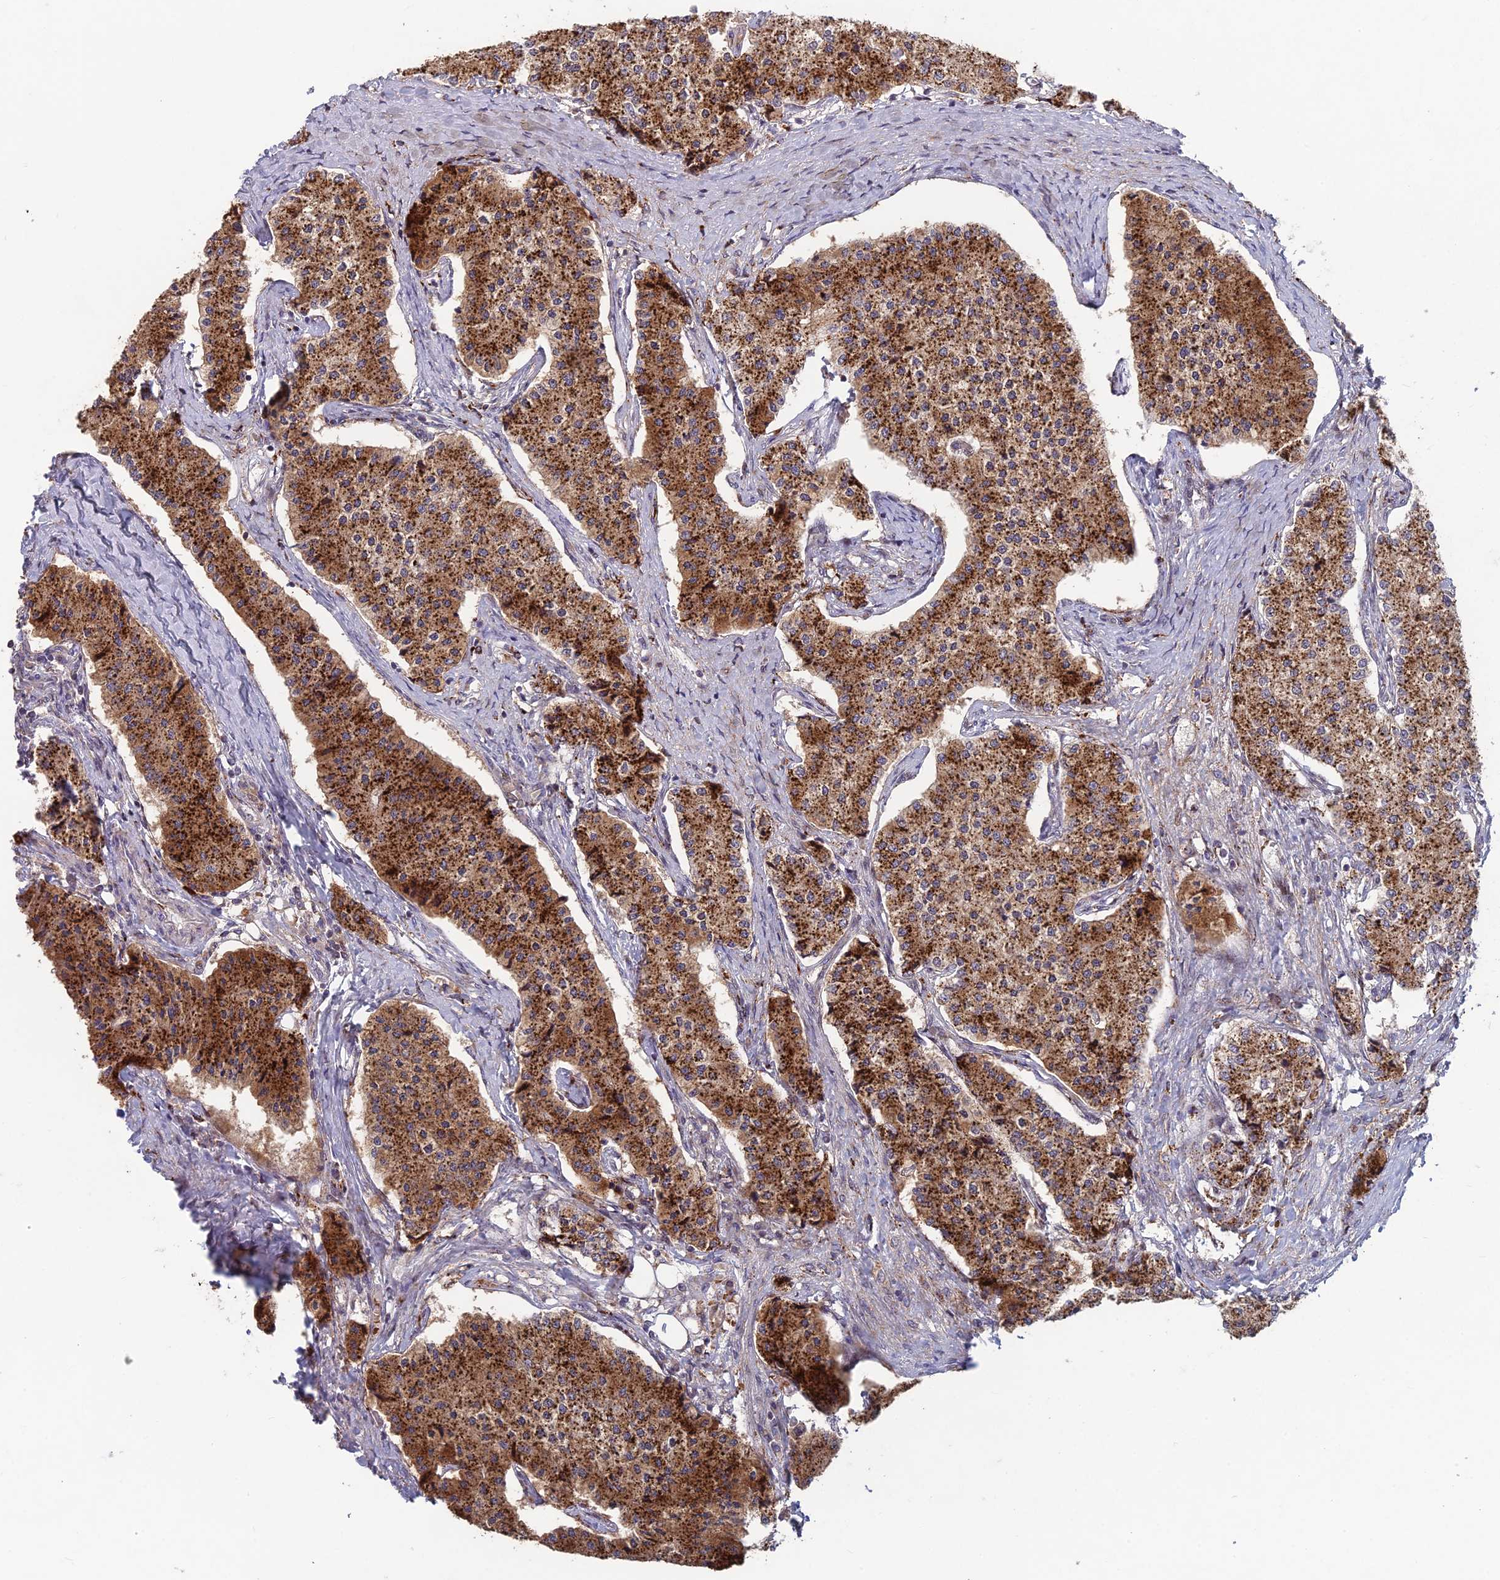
{"staining": {"intensity": "strong", "quantity": ">75%", "location": "cytoplasmic/membranous"}, "tissue": "carcinoid", "cell_type": "Tumor cells", "image_type": "cancer", "snomed": [{"axis": "morphology", "description": "Carcinoid, malignant, NOS"}, {"axis": "topography", "description": "Colon"}], "caption": "Immunohistochemistry of carcinoid reveals high levels of strong cytoplasmic/membranous expression in about >75% of tumor cells.", "gene": "FOXS1", "patient": {"sex": "female", "age": 52}}